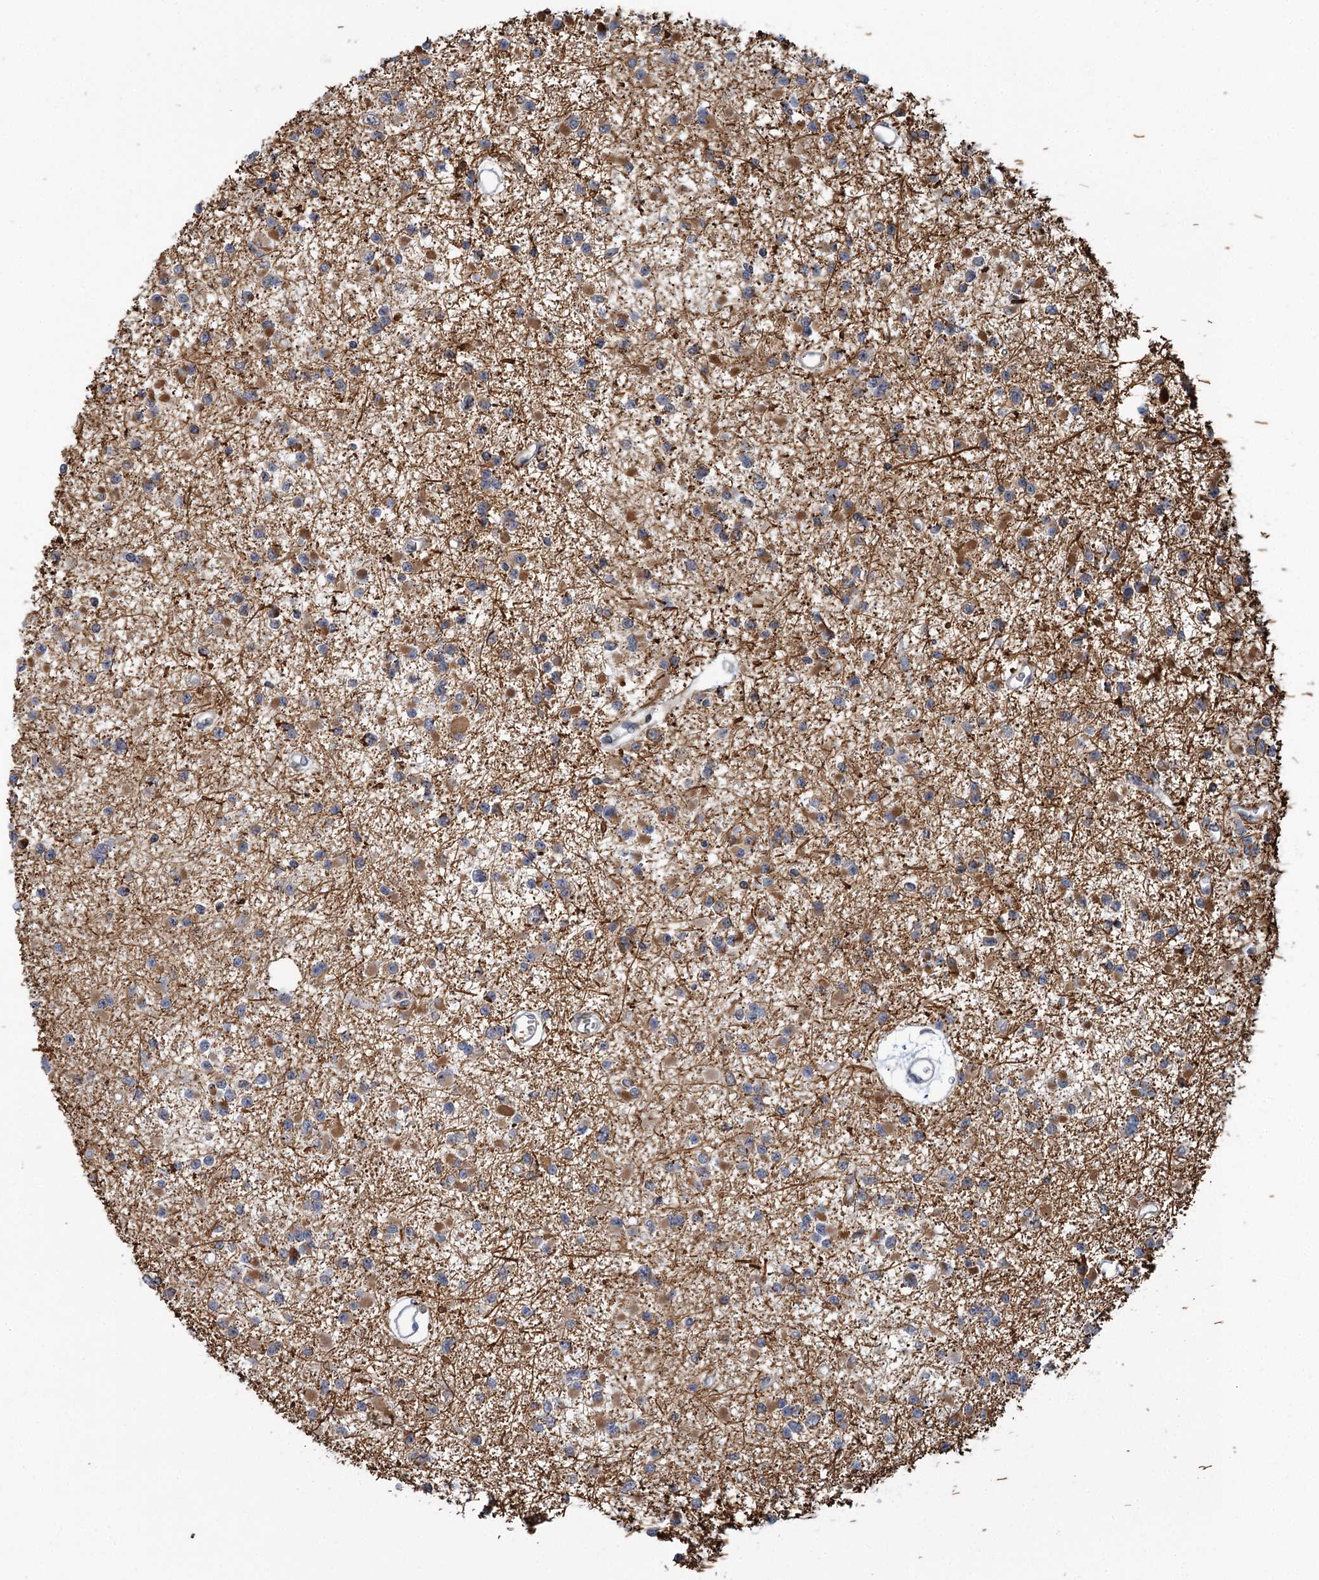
{"staining": {"intensity": "moderate", "quantity": "25%-75%", "location": "cytoplasmic/membranous"}, "tissue": "glioma", "cell_type": "Tumor cells", "image_type": "cancer", "snomed": [{"axis": "morphology", "description": "Glioma, malignant, Low grade"}, {"axis": "topography", "description": "Brain"}], "caption": "Protein expression analysis of low-grade glioma (malignant) shows moderate cytoplasmic/membranous expression in approximately 25%-75% of tumor cells.", "gene": "APBA2", "patient": {"sex": "female", "age": 22}}